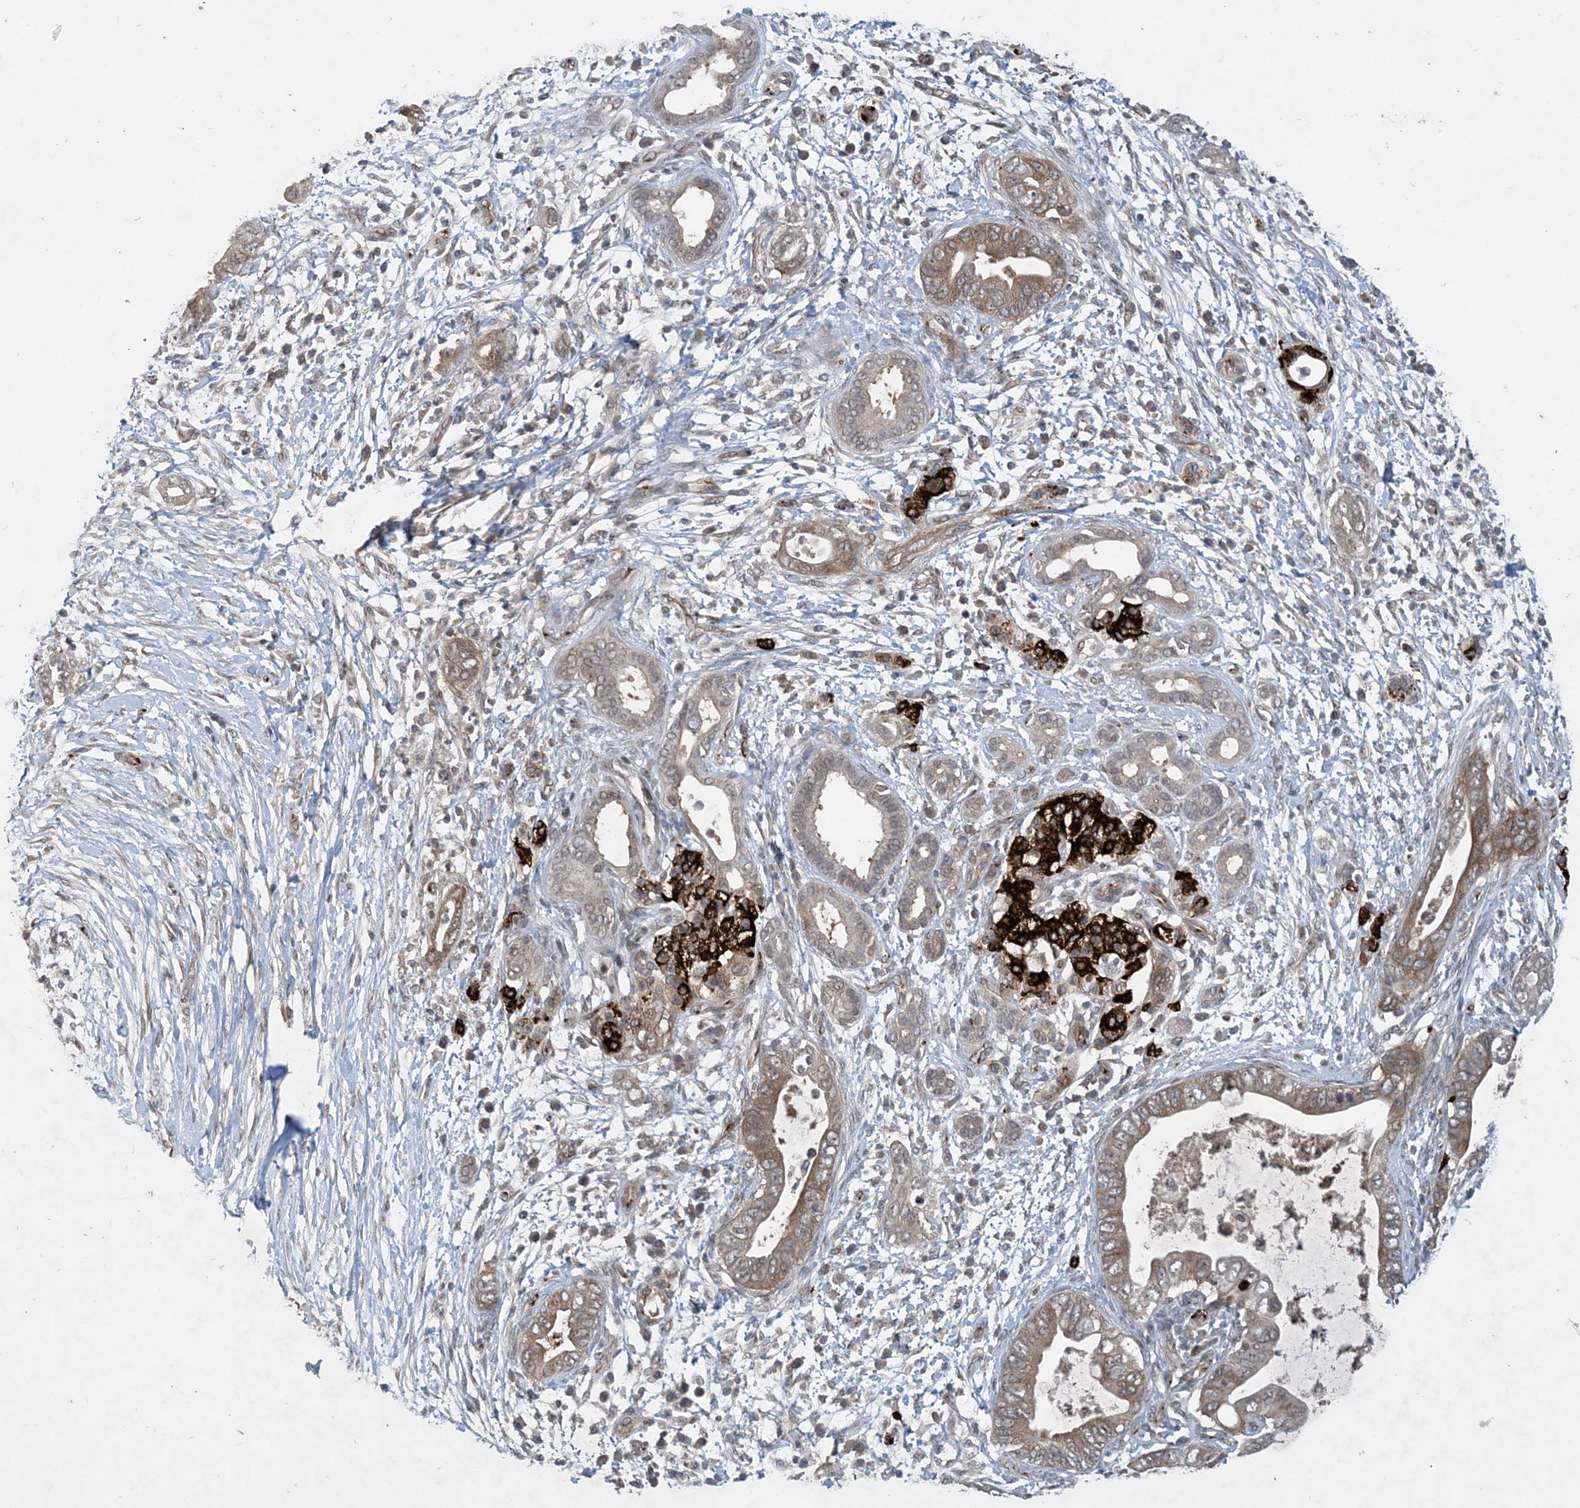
{"staining": {"intensity": "moderate", "quantity": ">75%", "location": "cytoplasmic/membranous"}, "tissue": "pancreatic cancer", "cell_type": "Tumor cells", "image_type": "cancer", "snomed": [{"axis": "morphology", "description": "Adenocarcinoma, NOS"}, {"axis": "topography", "description": "Pancreas"}], "caption": "Adenocarcinoma (pancreatic) stained with a brown dye reveals moderate cytoplasmic/membranous positive positivity in about >75% of tumor cells.", "gene": "TINAG", "patient": {"sex": "male", "age": 75}}